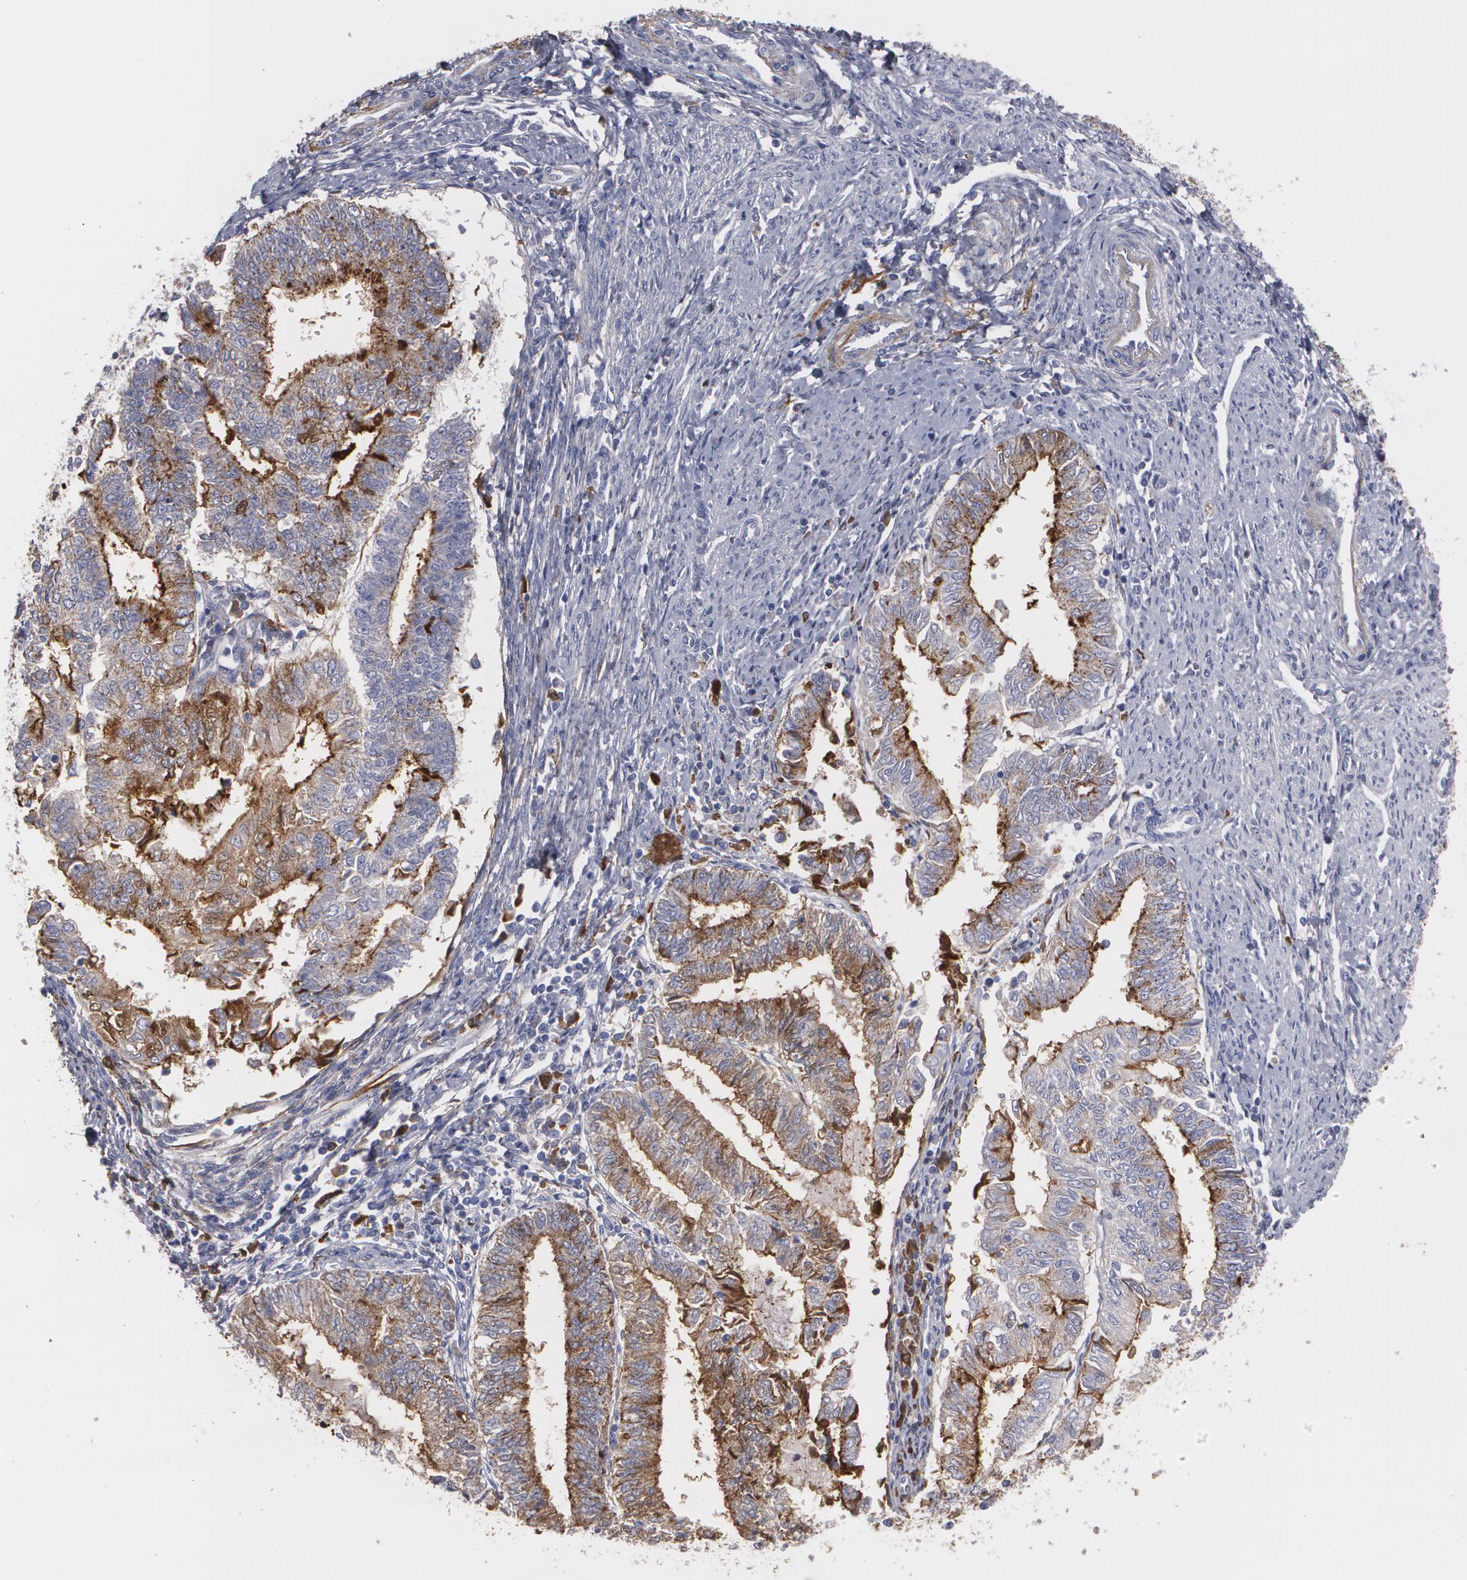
{"staining": {"intensity": "moderate", "quantity": "25%-75%", "location": "cytoplasmic/membranous"}, "tissue": "endometrial cancer", "cell_type": "Tumor cells", "image_type": "cancer", "snomed": [{"axis": "morphology", "description": "Adenocarcinoma, NOS"}, {"axis": "topography", "description": "Endometrium"}], "caption": "Approximately 25%-75% of tumor cells in human endometrial cancer display moderate cytoplasmic/membranous protein expression as visualized by brown immunohistochemical staining.", "gene": "FBLN1", "patient": {"sex": "female", "age": 66}}